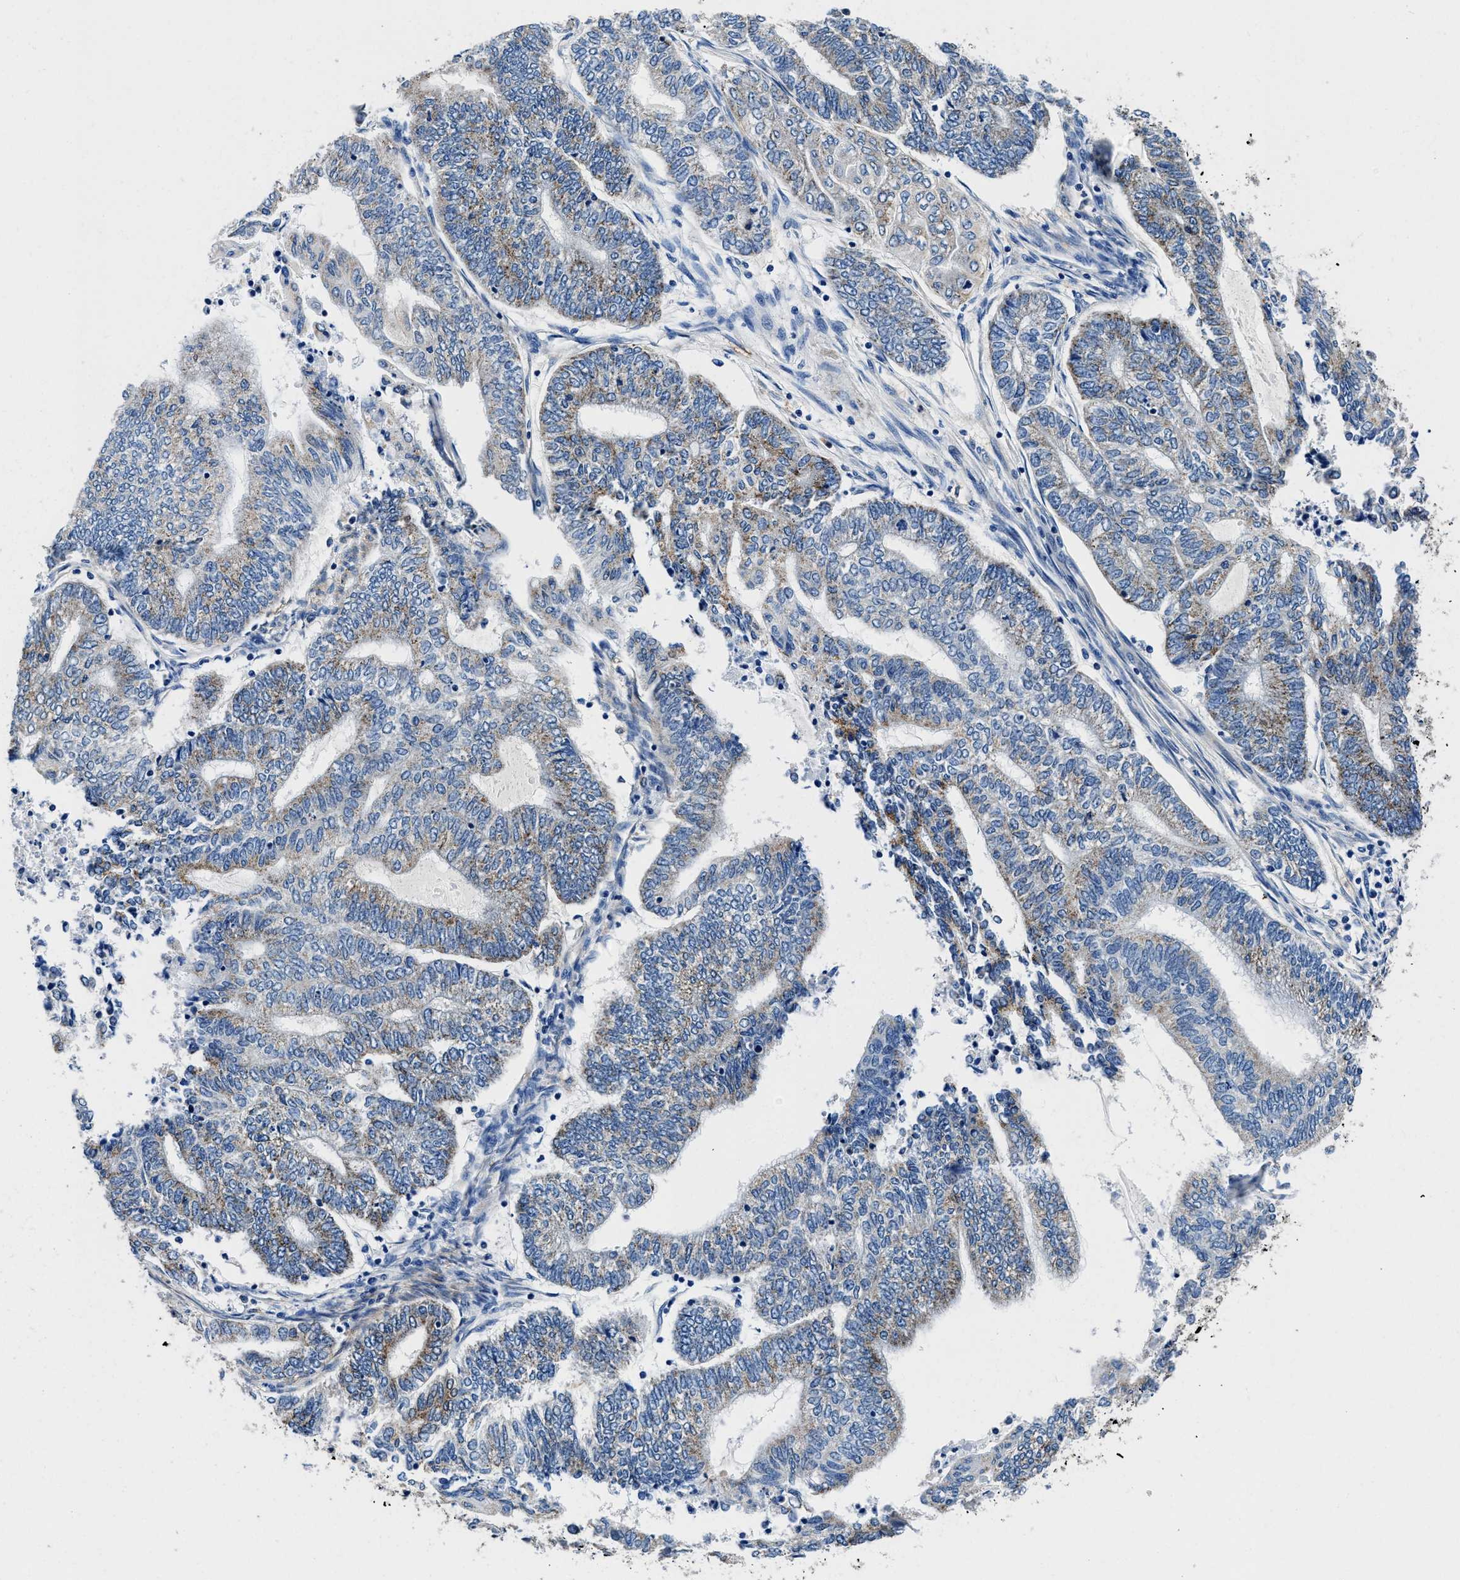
{"staining": {"intensity": "moderate", "quantity": "25%-75%", "location": "cytoplasmic/membranous"}, "tissue": "endometrial cancer", "cell_type": "Tumor cells", "image_type": "cancer", "snomed": [{"axis": "morphology", "description": "Adenocarcinoma, NOS"}, {"axis": "topography", "description": "Uterus"}, {"axis": "topography", "description": "Endometrium"}], "caption": "Immunohistochemical staining of adenocarcinoma (endometrial) exhibits medium levels of moderate cytoplasmic/membranous expression in approximately 25%-75% of tumor cells. The staining is performed using DAB brown chromogen to label protein expression. The nuclei are counter-stained blue using hematoxylin.", "gene": "NEU1", "patient": {"sex": "female", "age": 70}}